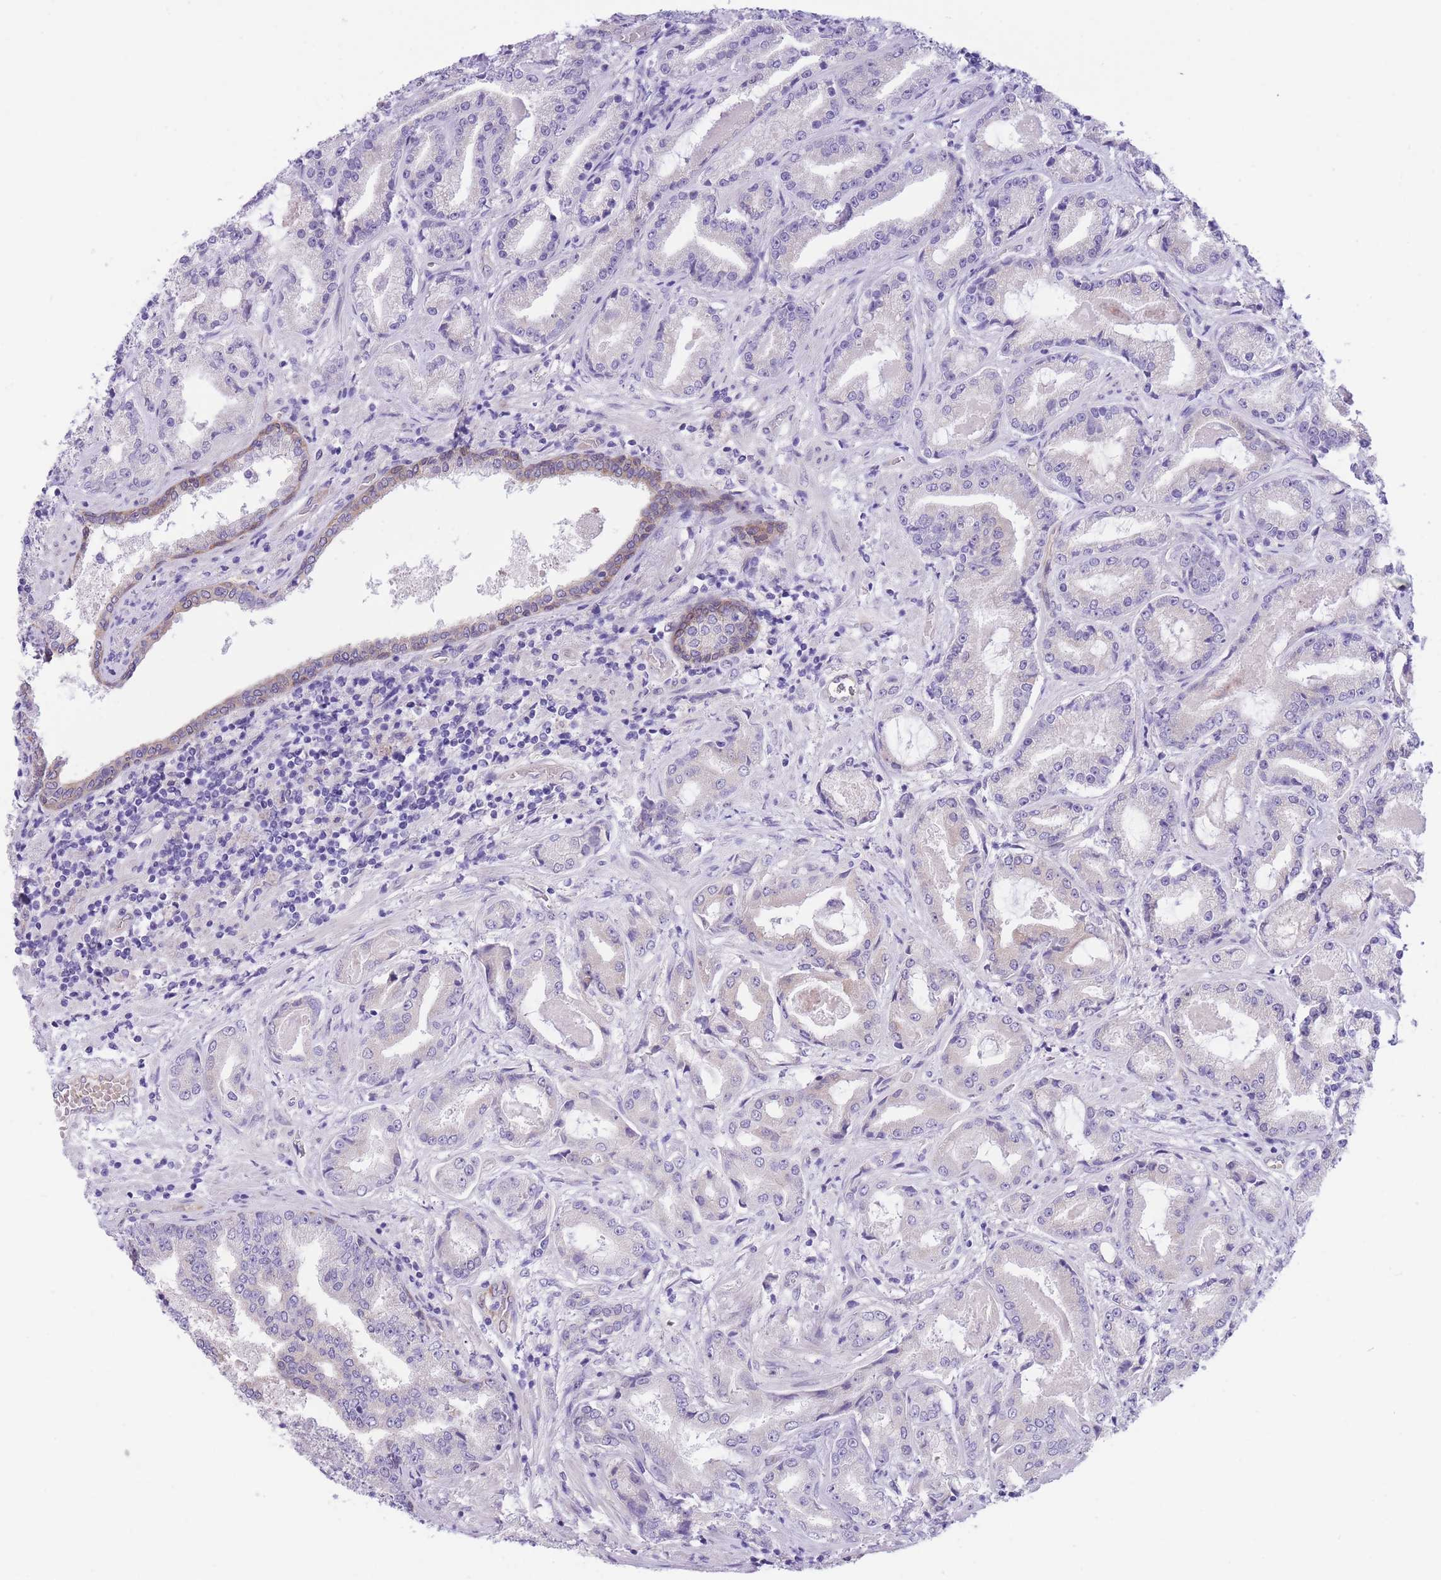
{"staining": {"intensity": "negative", "quantity": "none", "location": "none"}, "tissue": "prostate cancer", "cell_type": "Tumor cells", "image_type": "cancer", "snomed": [{"axis": "morphology", "description": "Adenocarcinoma, High grade"}, {"axis": "topography", "description": "Prostate"}], "caption": "DAB immunohistochemical staining of human prostate high-grade adenocarcinoma shows no significant expression in tumor cells. (DAB immunohistochemistry (IHC), high magnification).", "gene": "WWOX", "patient": {"sex": "male", "age": 68}}